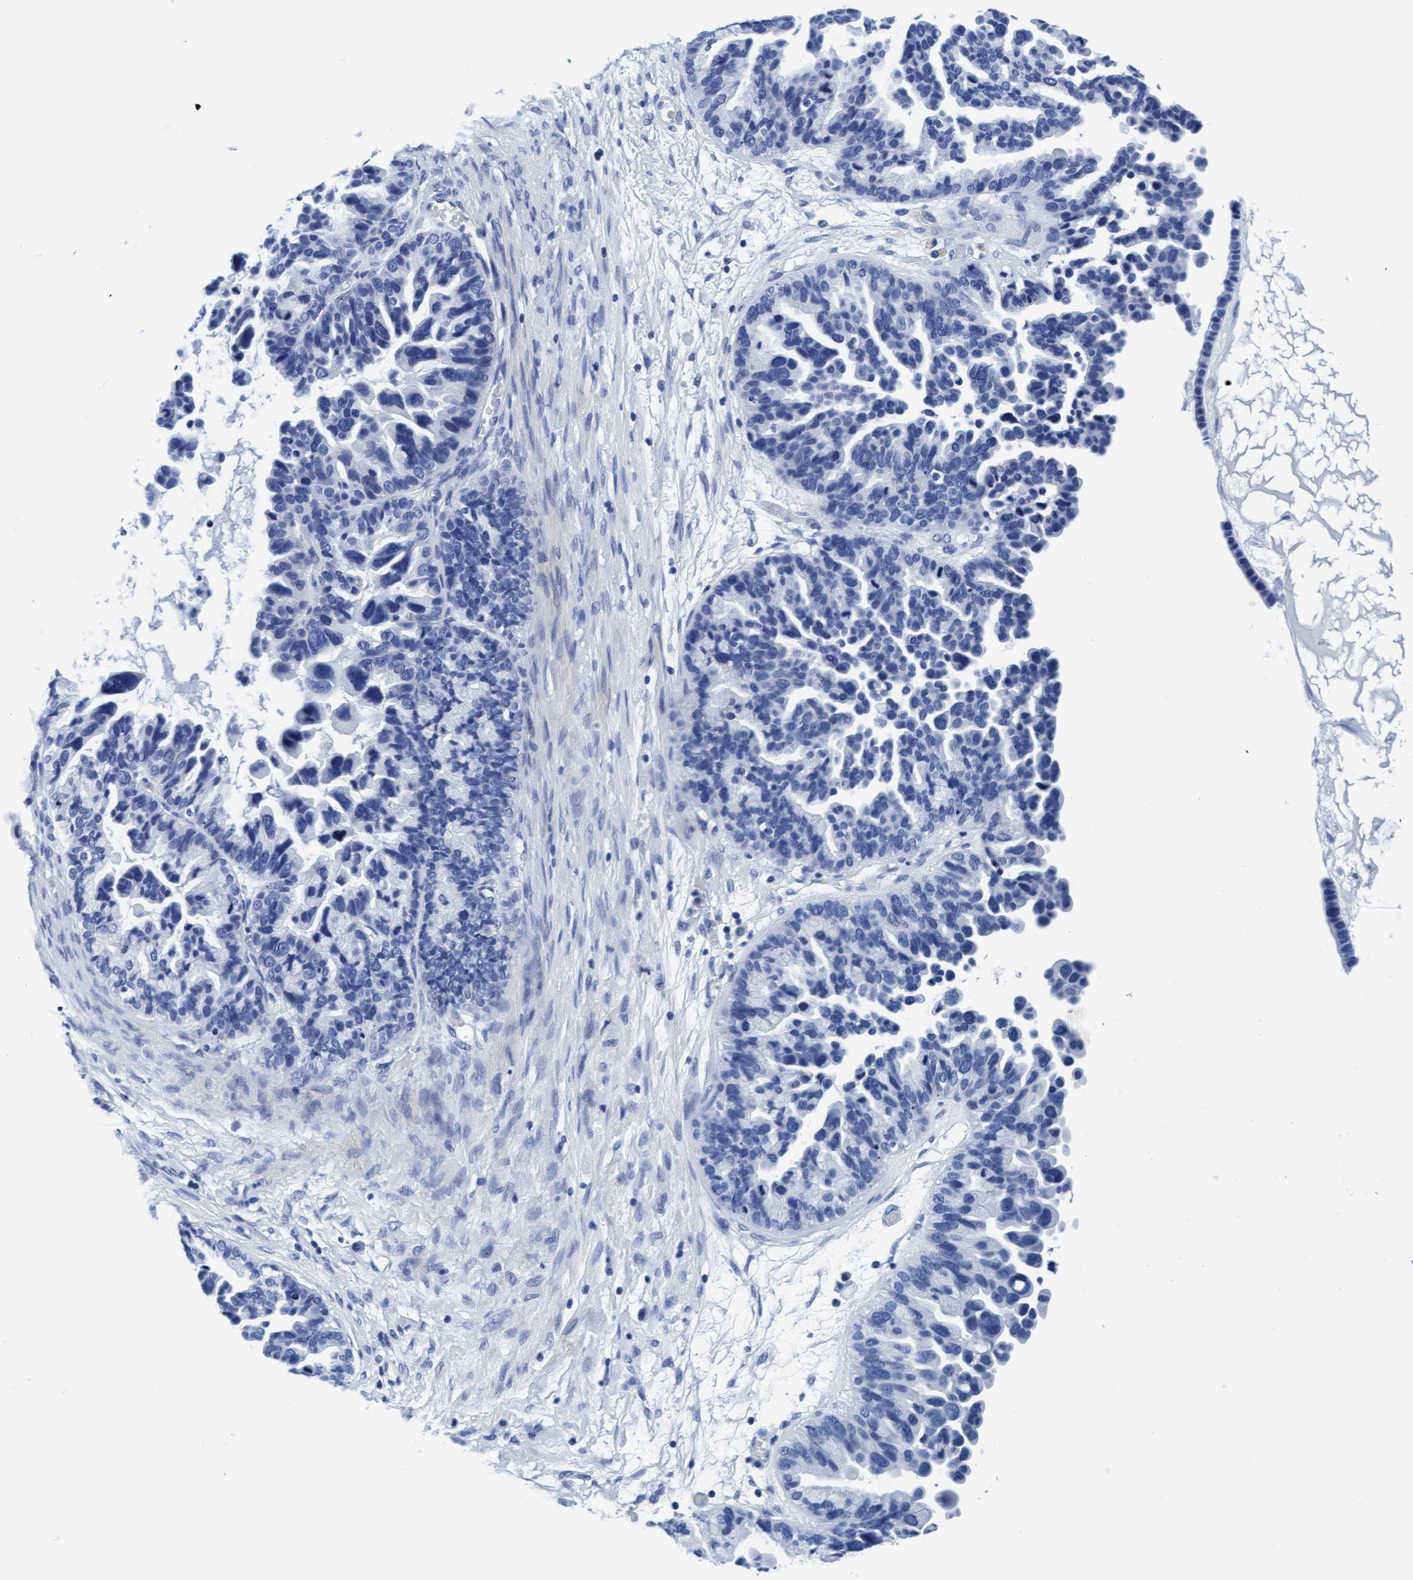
{"staining": {"intensity": "negative", "quantity": "none", "location": "none"}, "tissue": "ovarian cancer", "cell_type": "Tumor cells", "image_type": "cancer", "snomed": [{"axis": "morphology", "description": "Cystadenocarcinoma, serous, NOS"}, {"axis": "topography", "description": "Ovary"}], "caption": "A histopathology image of human serous cystadenocarcinoma (ovarian) is negative for staining in tumor cells.", "gene": "ARSG", "patient": {"sex": "female", "age": 56}}